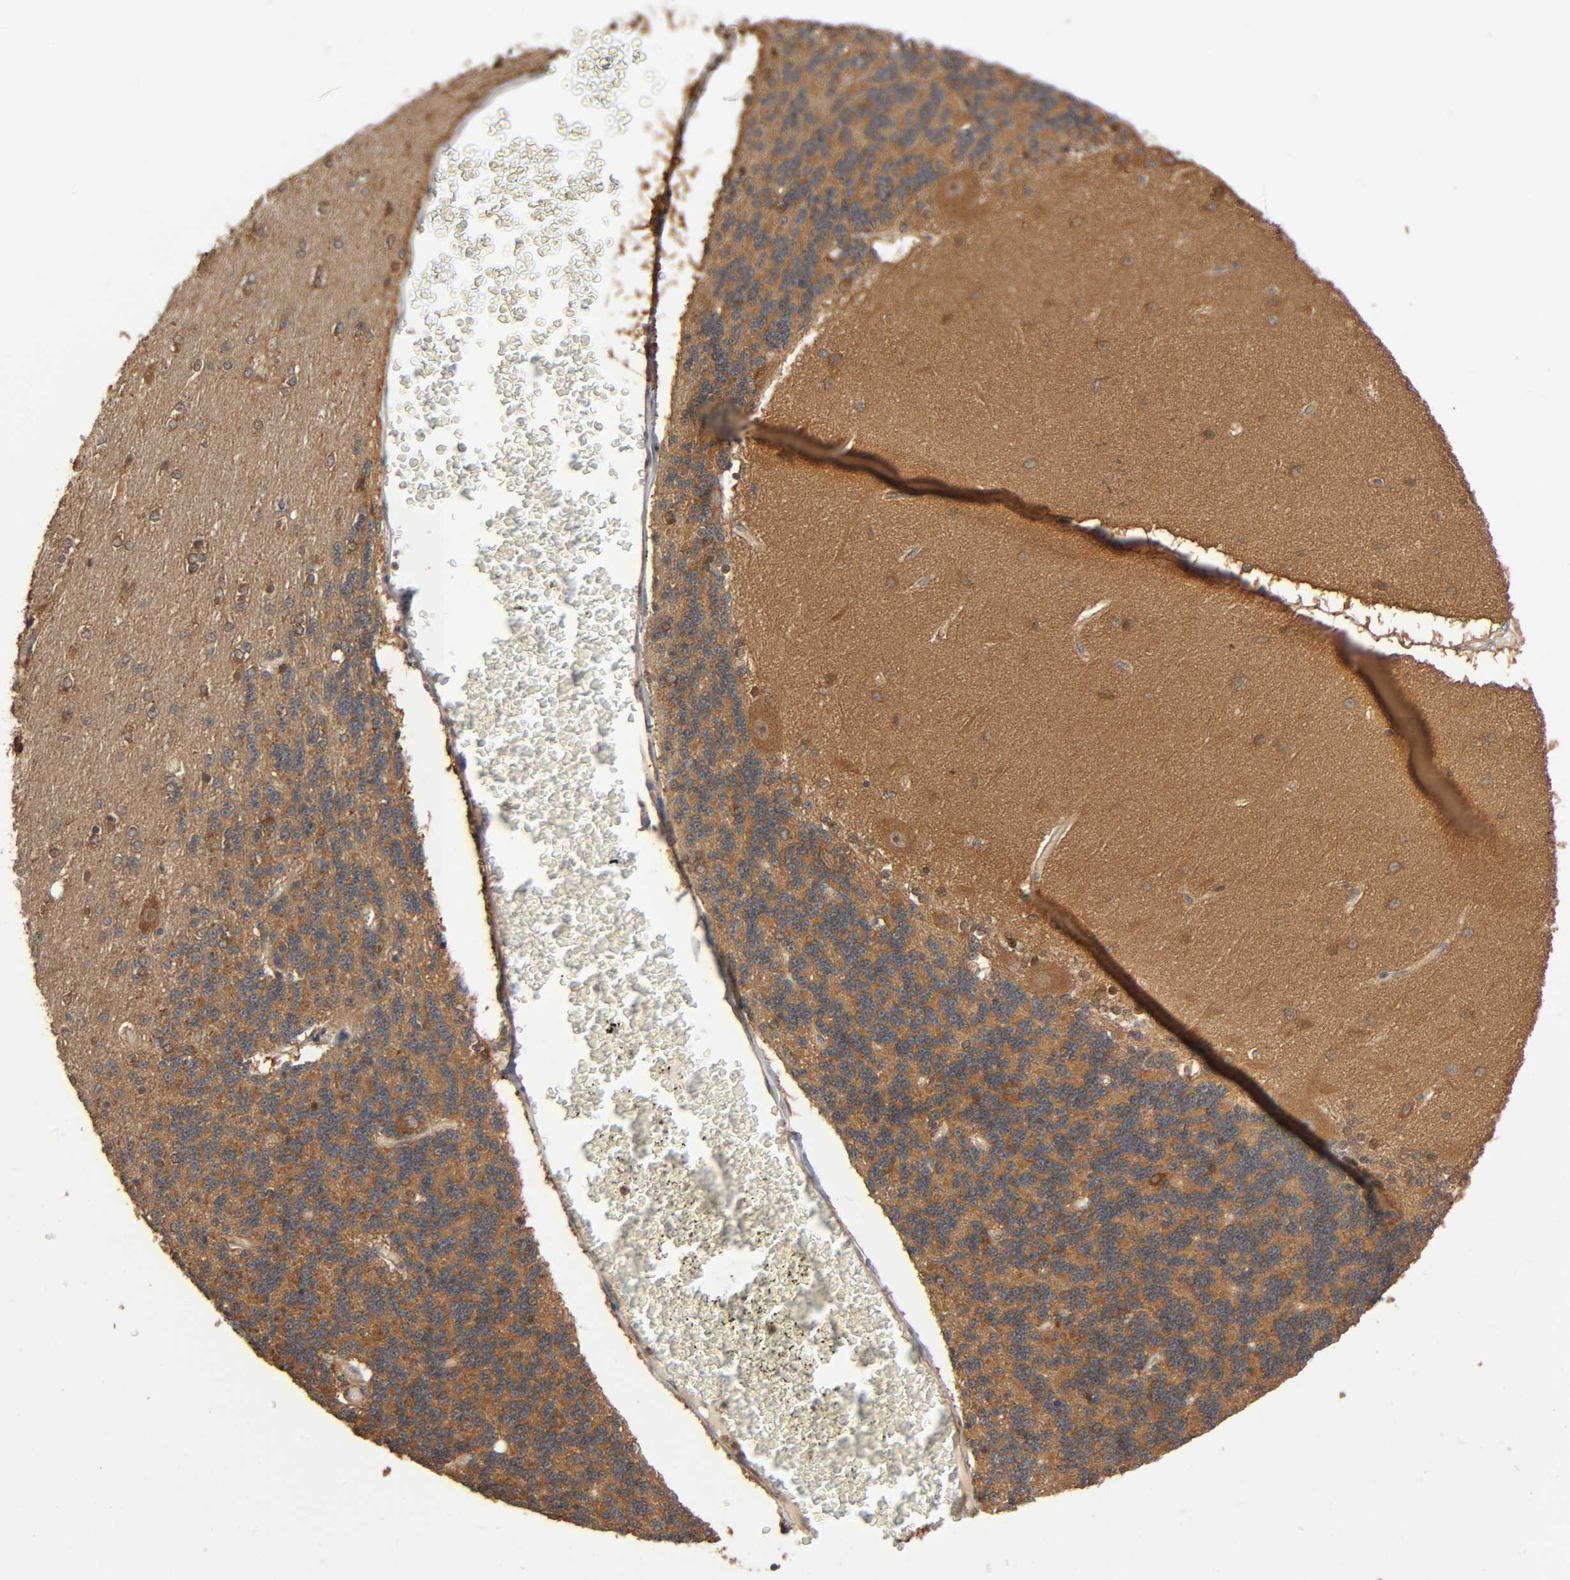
{"staining": {"intensity": "moderate", "quantity": ">75%", "location": "cytoplasmic/membranous"}, "tissue": "cerebellum", "cell_type": "Cells in granular layer", "image_type": "normal", "snomed": [{"axis": "morphology", "description": "Normal tissue, NOS"}, {"axis": "topography", "description": "Cerebellum"}], "caption": "Moderate cytoplasmic/membranous expression for a protein is identified in approximately >75% of cells in granular layer of benign cerebellum using immunohistochemistry (IHC).", "gene": "PPP2R1B", "patient": {"sex": "female", "age": 54}}